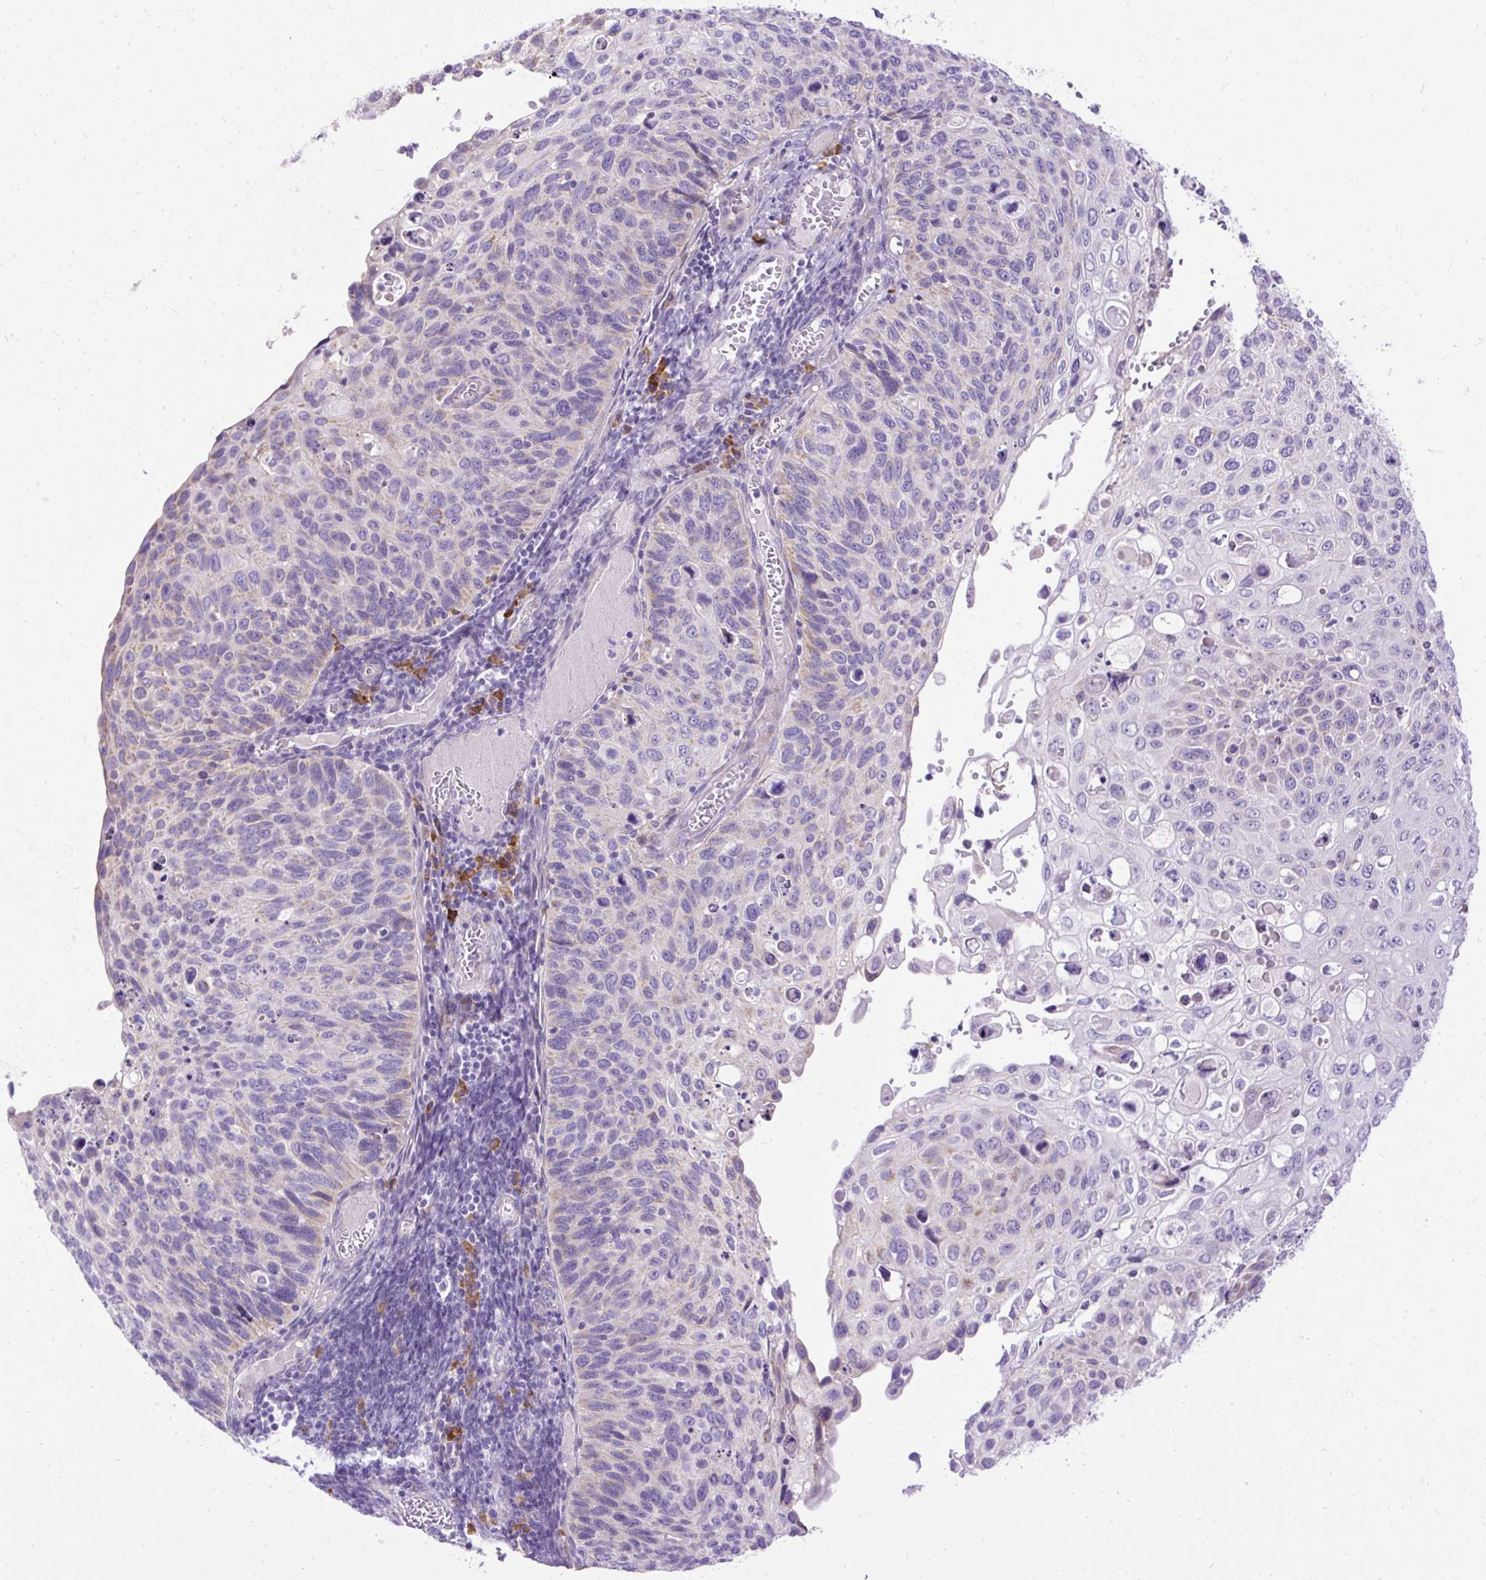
{"staining": {"intensity": "negative", "quantity": "none", "location": "none"}, "tissue": "cervical cancer", "cell_type": "Tumor cells", "image_type": "cancer", "snomed": [{"axis": "morphology", "description": "Squamous cell carcinoma, NOS"}, {"axis": "topography", "description": "Cervix"}], "caption": "High magnification brightfield microscopy of cervical cancer stained with DAB (brown) and counterstained with hematoxylin (blue): tumor cells show no significant expression. The staining was performed using DAB to visualize the protein expression in brown, while the nuclei were stained in blue with hematoxylin (Magnification: 20x).", "gene": "SYBU", "patient": {"sex": "female", "age": 70}}